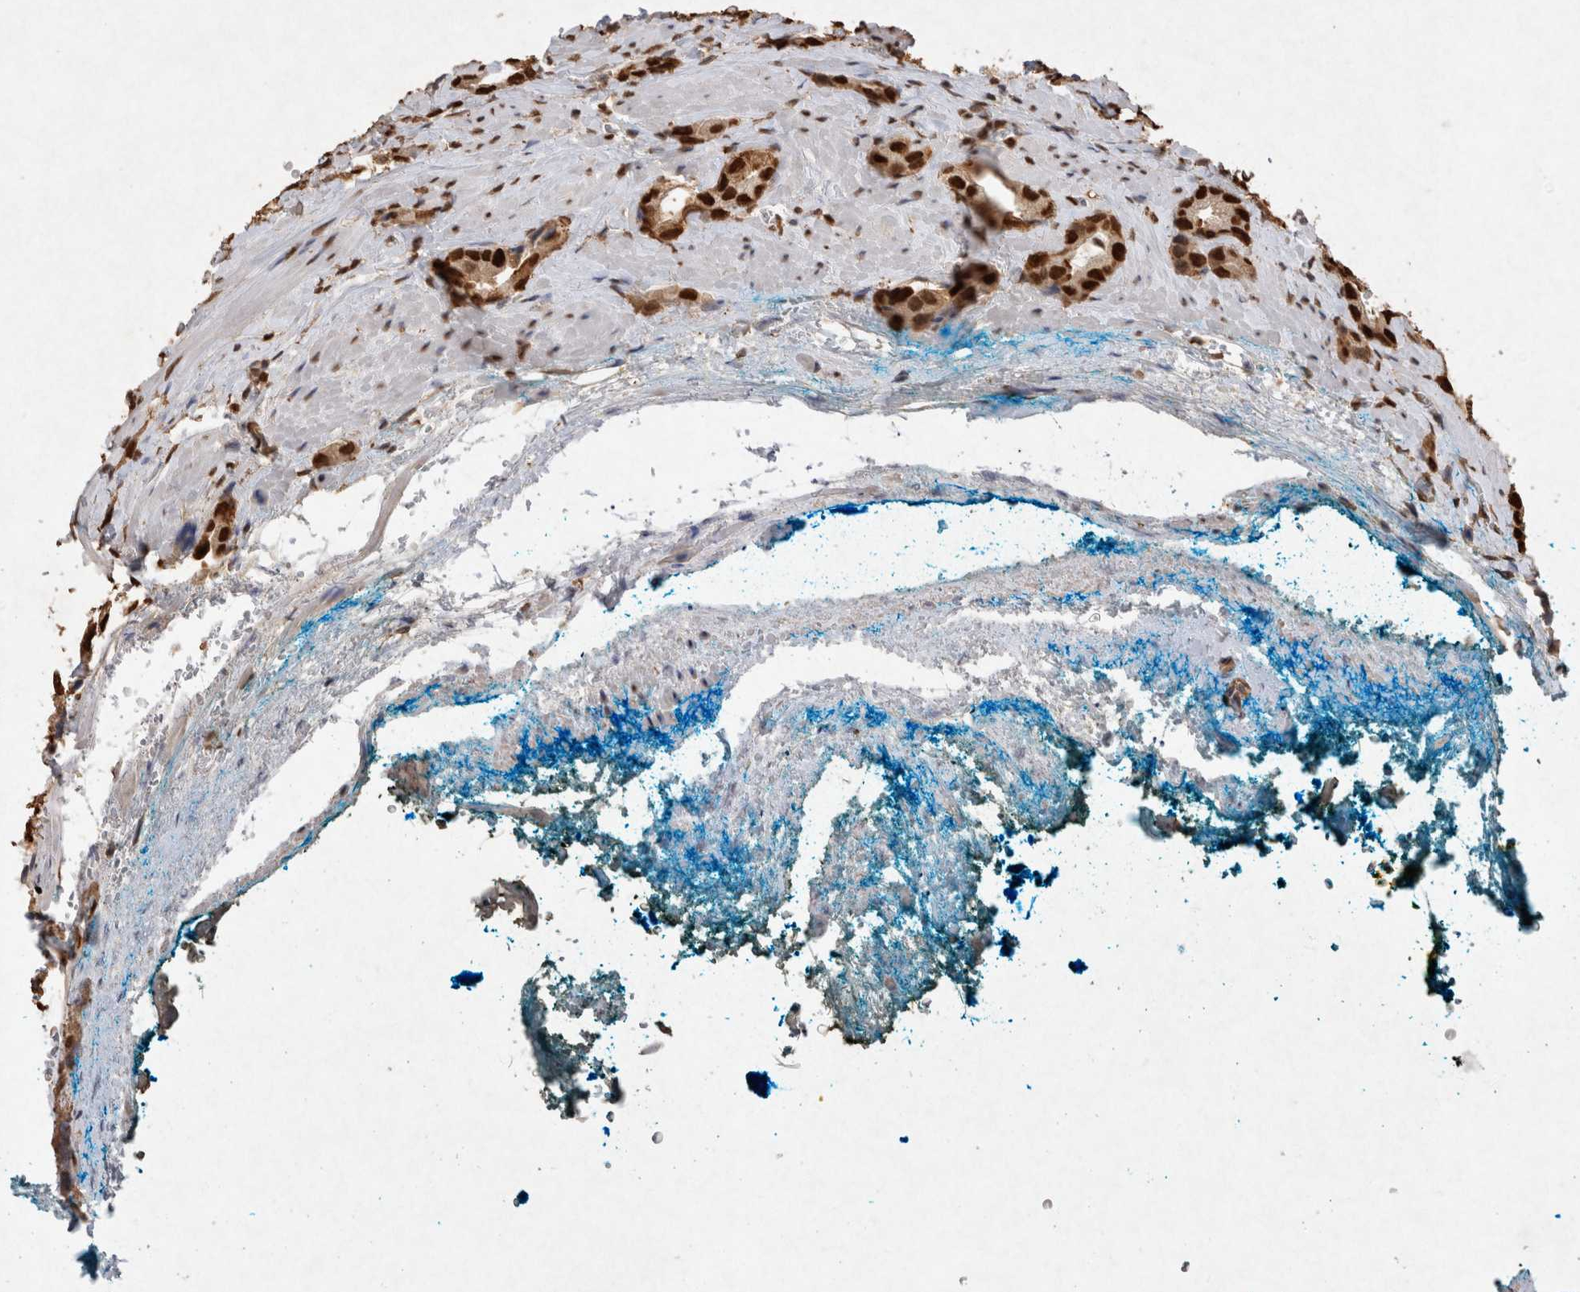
{"staining": {"intensity": "strong", "quantity": ">75%", "location": "nuclear"}, "tissue": "prostate cancer", "cell_type": "Tumor cells", "image_type": "cancer", "snomed": [{"axis": "morphology", "description": "Adenocarcinoma, High grade"}, {"axis": "topography", "description": "Prostate"}], "caption": "Brown immunohistochemical staining in prostate high-grade adenocarcinoma demonstrates strong nuclear positivity in approximately >75% of tumor cells. Using DAB (brown) and hematoxylin (blue) stains, captured at high magnification using brightfield microscopy.", "gene": "HDGF", "patient": {"sex": "male", "age": 63}}